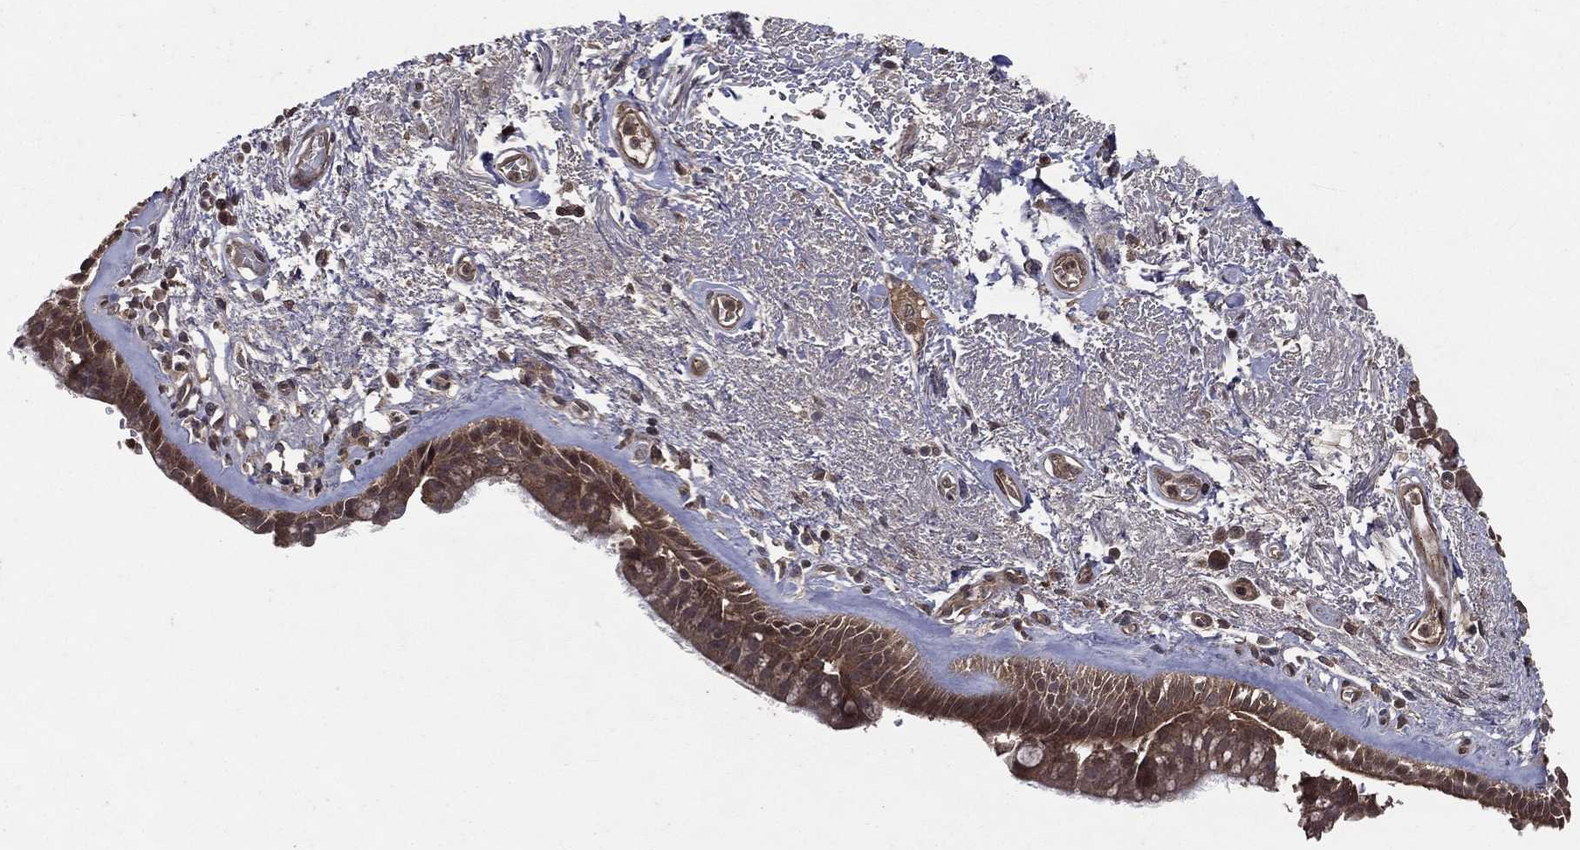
{"staining": {"intensity": "moderate", "quantity": "25%-75%", "location": "cytoplasmic/membranous"}, "tissue": "bronchus", "cell_type": "Respiratory epithelial cells", "image_type": "normal", "snomed": [{"axis": "morphology", "description": "Normal tissue, NOS"}, {"axis": "topography", "description": "Bronchus"}], "caption": "This is an image of immunohistochemistry staining of unremarkable bronchus, which shows moderate positivity in the cytoplasmic/membranous of respiratory epithelial cells.", "gene": "FGD1", "patient": {"sex": "male", "age": 82}}